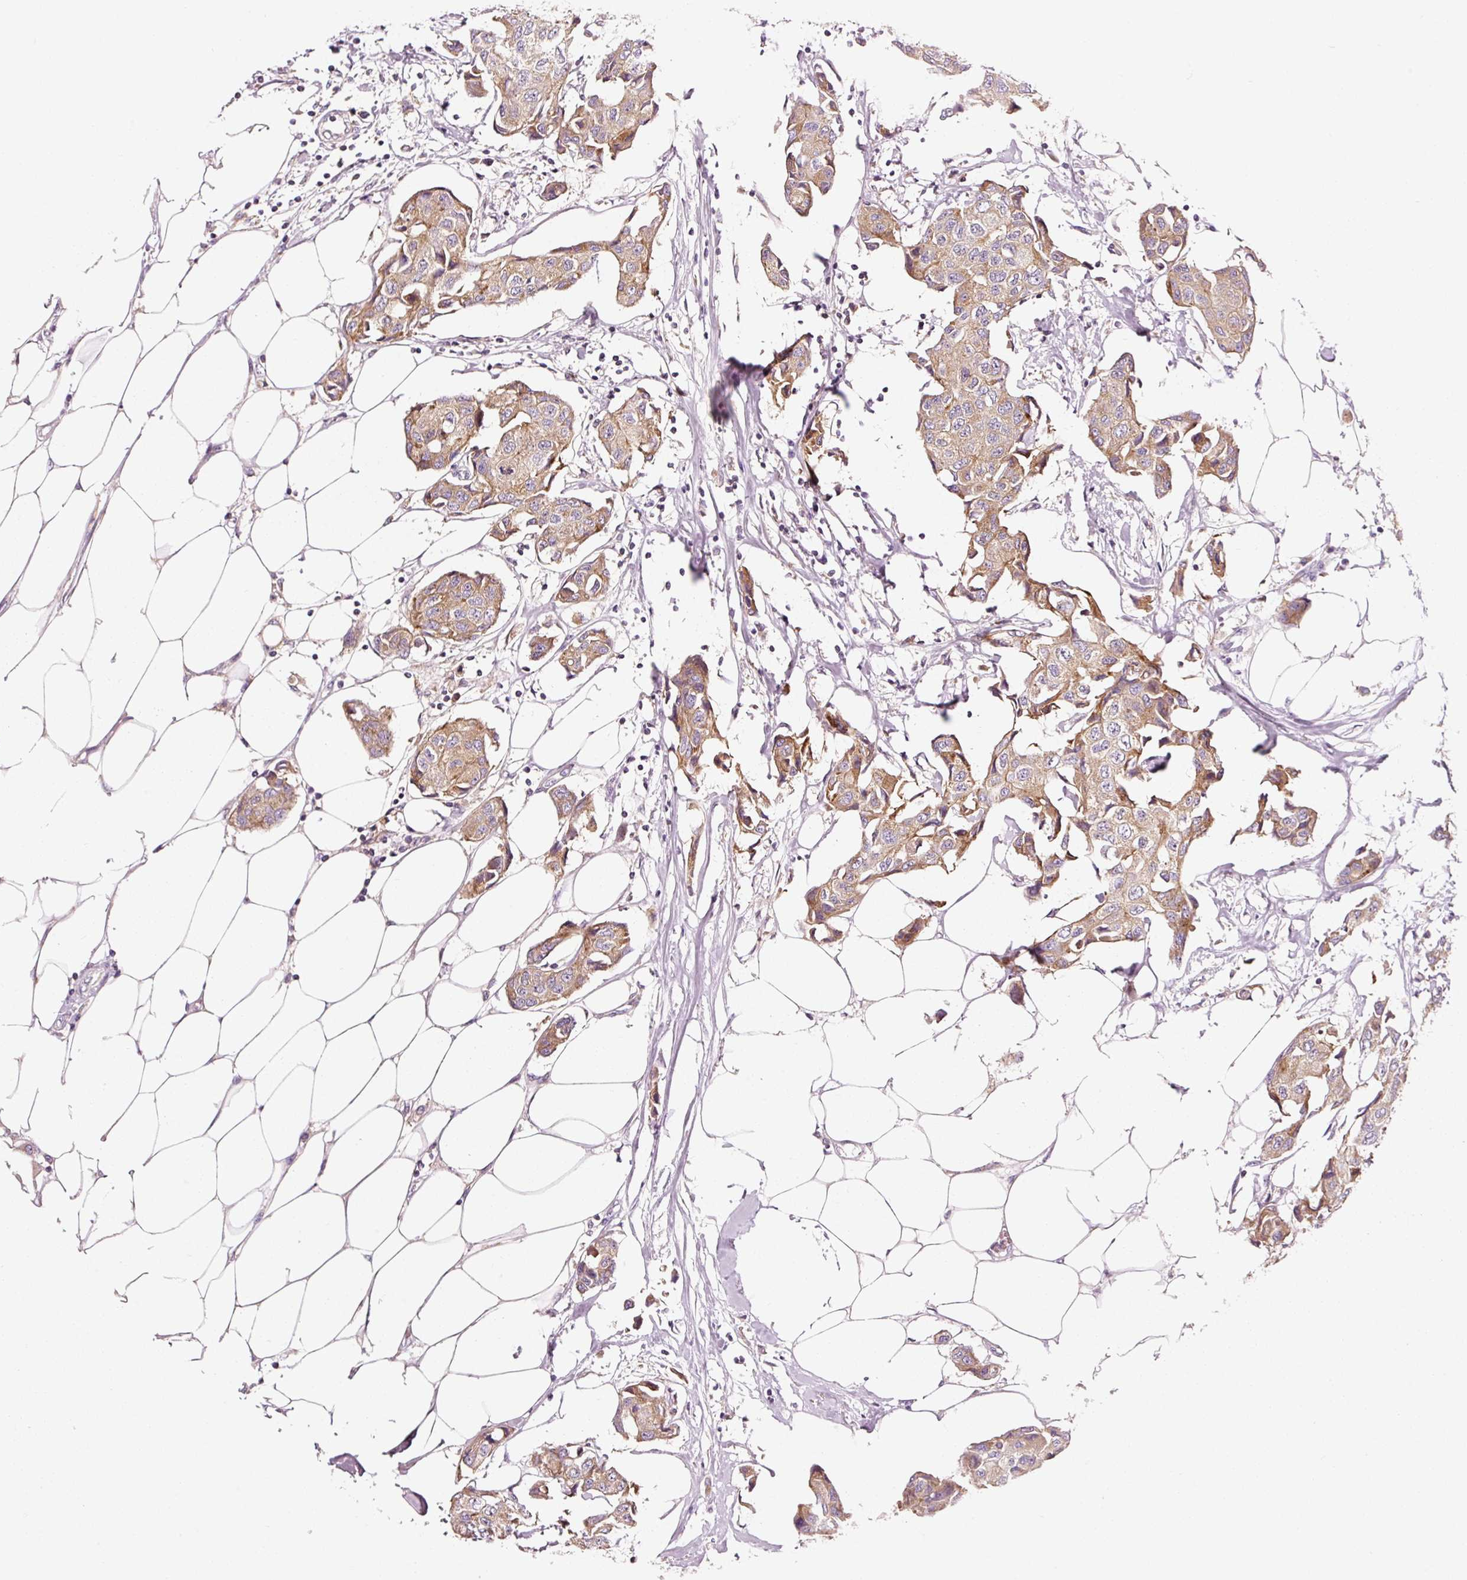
{"staining": {"intensity": "moderate", "quantity": ">75%", "location": "cytoplasmic/membranous"}, "tissue": "breast cancer", "cell_type": "Tumor cells", "image_type": "cancer", "snomed": [{"axis": "morphology", "description": "Duct carcinoma"}, {"axis": "topography", "description": "Breast"}, {"axis": "topography", "description": "Lymph node"}], "caption": "Immunohistochemical staining of breast cancer shows medium levels of moderate cytoplasmic/membranous expression in about >75% of tumor cells.", "gene": "NAPA", "patient": {"sex": "female", "age": 80}}